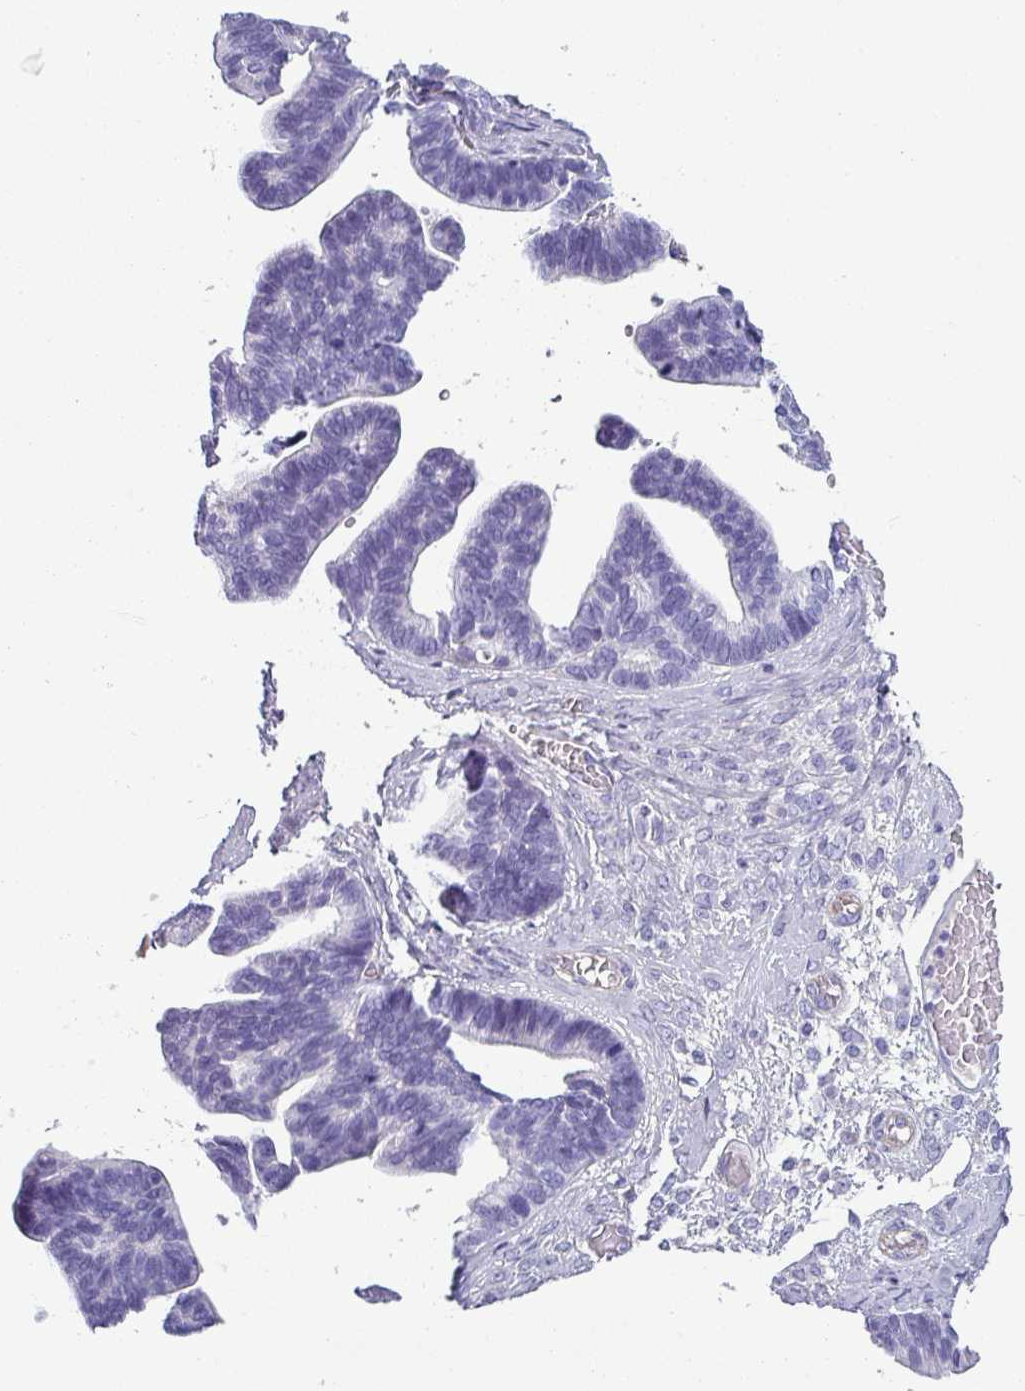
{"staining": {"intensity": "negative", "quantity": "none", "location": "none"}, "tissue": "ovarian cancer", "cell_type": "Tumor cells", "image_type": "cancer", "snomed": [{"axis": "morphology", "description": "Cystadenocarcinoma, serous, NOS"}, {"axis": "topography", "description": "Ovary"}], "caption": "DAB (3,3'-diaminobenzidine) immunohistochemical staining of ovarian cancer reveals no significant staining in tumor cells. (Brightfield microscopy of DAB (3,3'-diaminobenzidine) immunohistochemistry at high magnification).", "gene": "VCX2", "patient": {"sex": "female", "age": 56}}